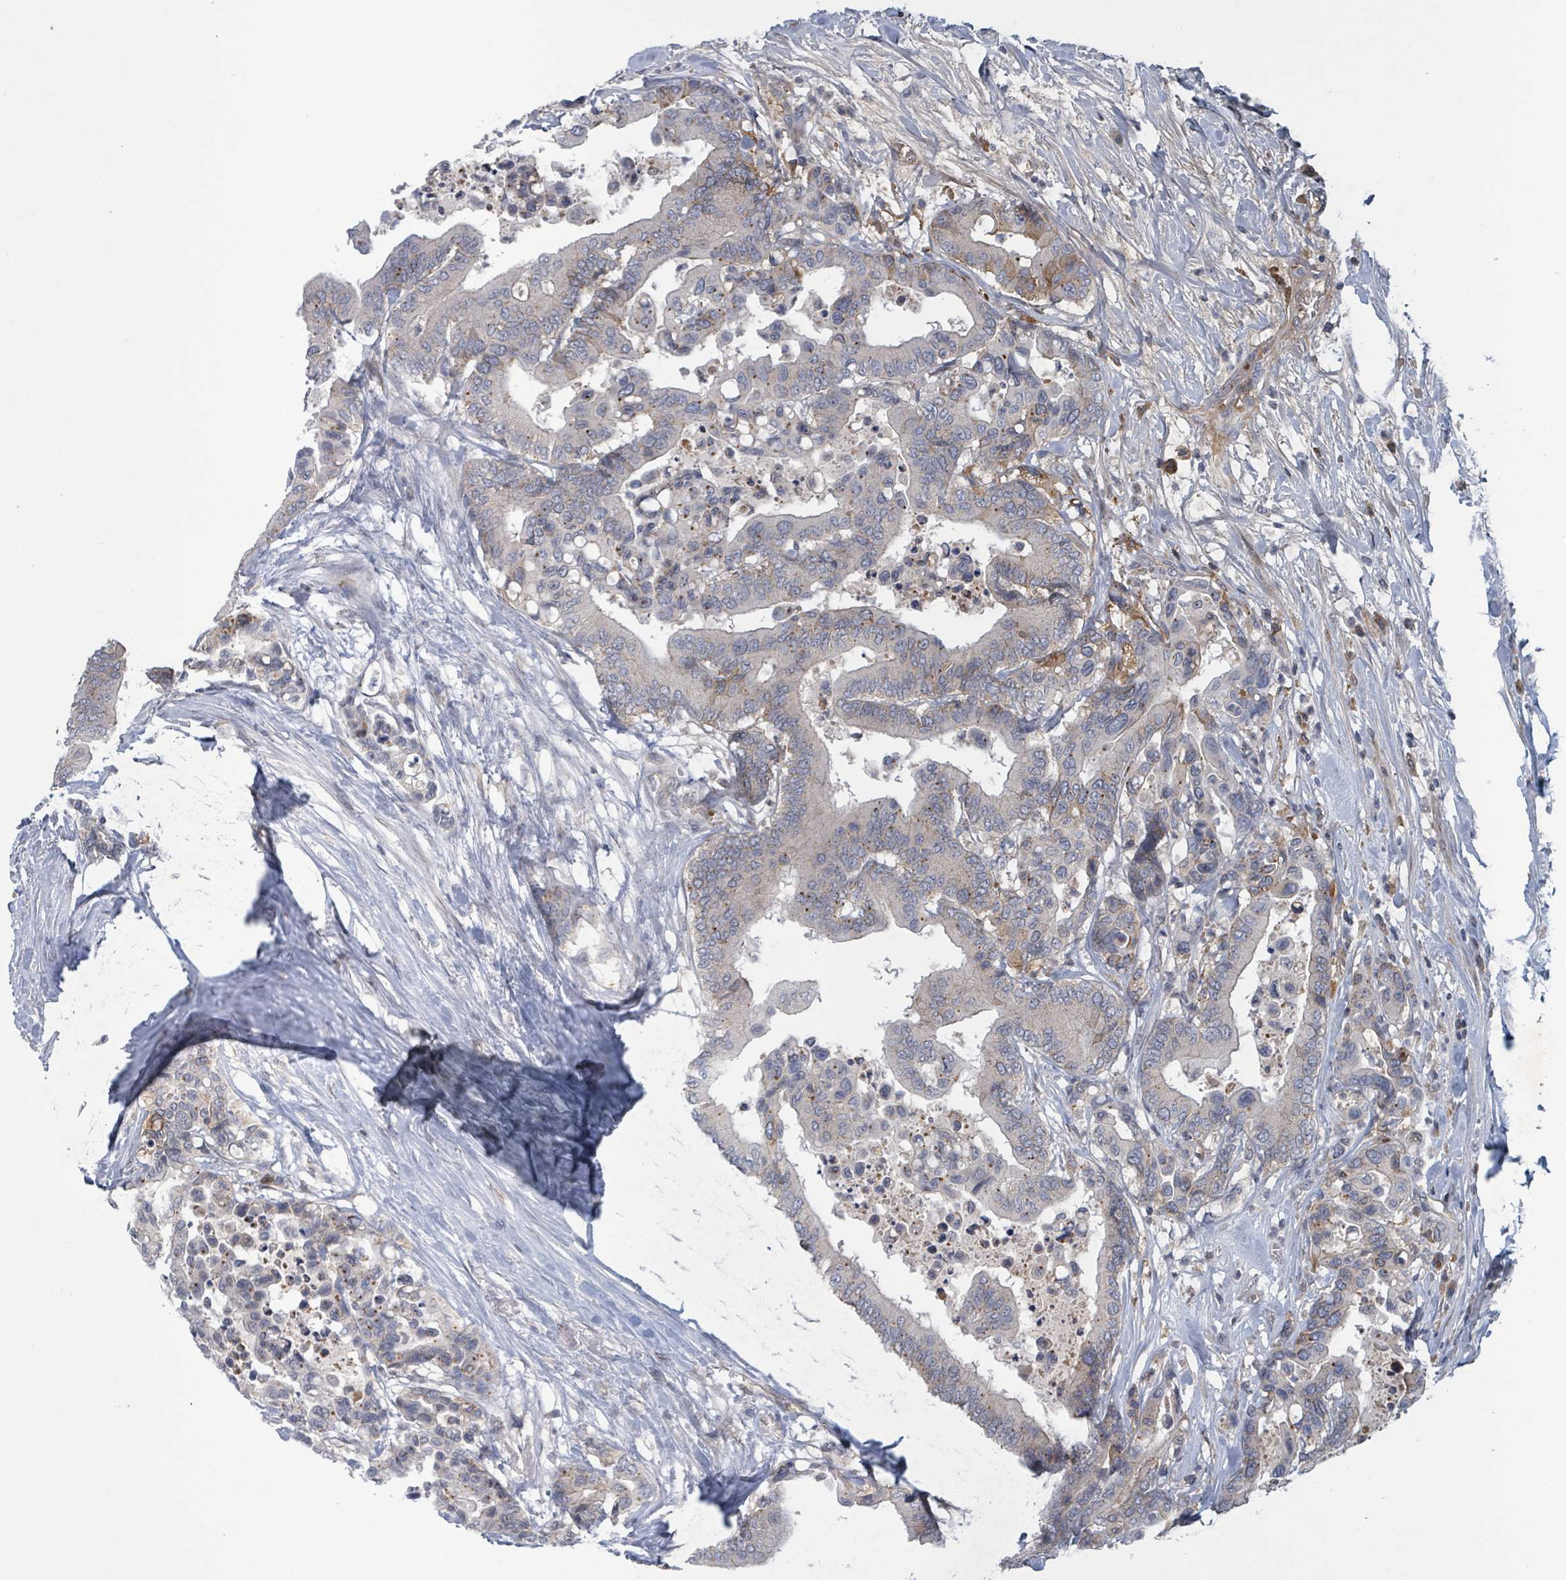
{"staining": {"intensity": "weak", "quantity": "<25%", "location": "cytoplasmic/membranous"}, "tissue": "colorectal cancer", "cell_type": "Tumor cells", "image_type": "cancer", "snomed": [{"axis": "morphology", "description": "Normal tissue, NOS"}, {"axis": "morphology", "description": "Adenocarcinoma, NOS"}, {"axis": "topography", "description": "Colon"}], "caption": "An image of colorectal cancer (adenocarcinoma) stained for a protein exhibits no brown staining in tumor cells. (Stains: DAB (3,3'-diaminobenzidine) immunohistochemistry (IHC) with hematoxylin counter stain, Microscopy: brightfield microscopy at high magnification).", "gene": "GRM8", "patient": {"sex": "male", "age": 82}}